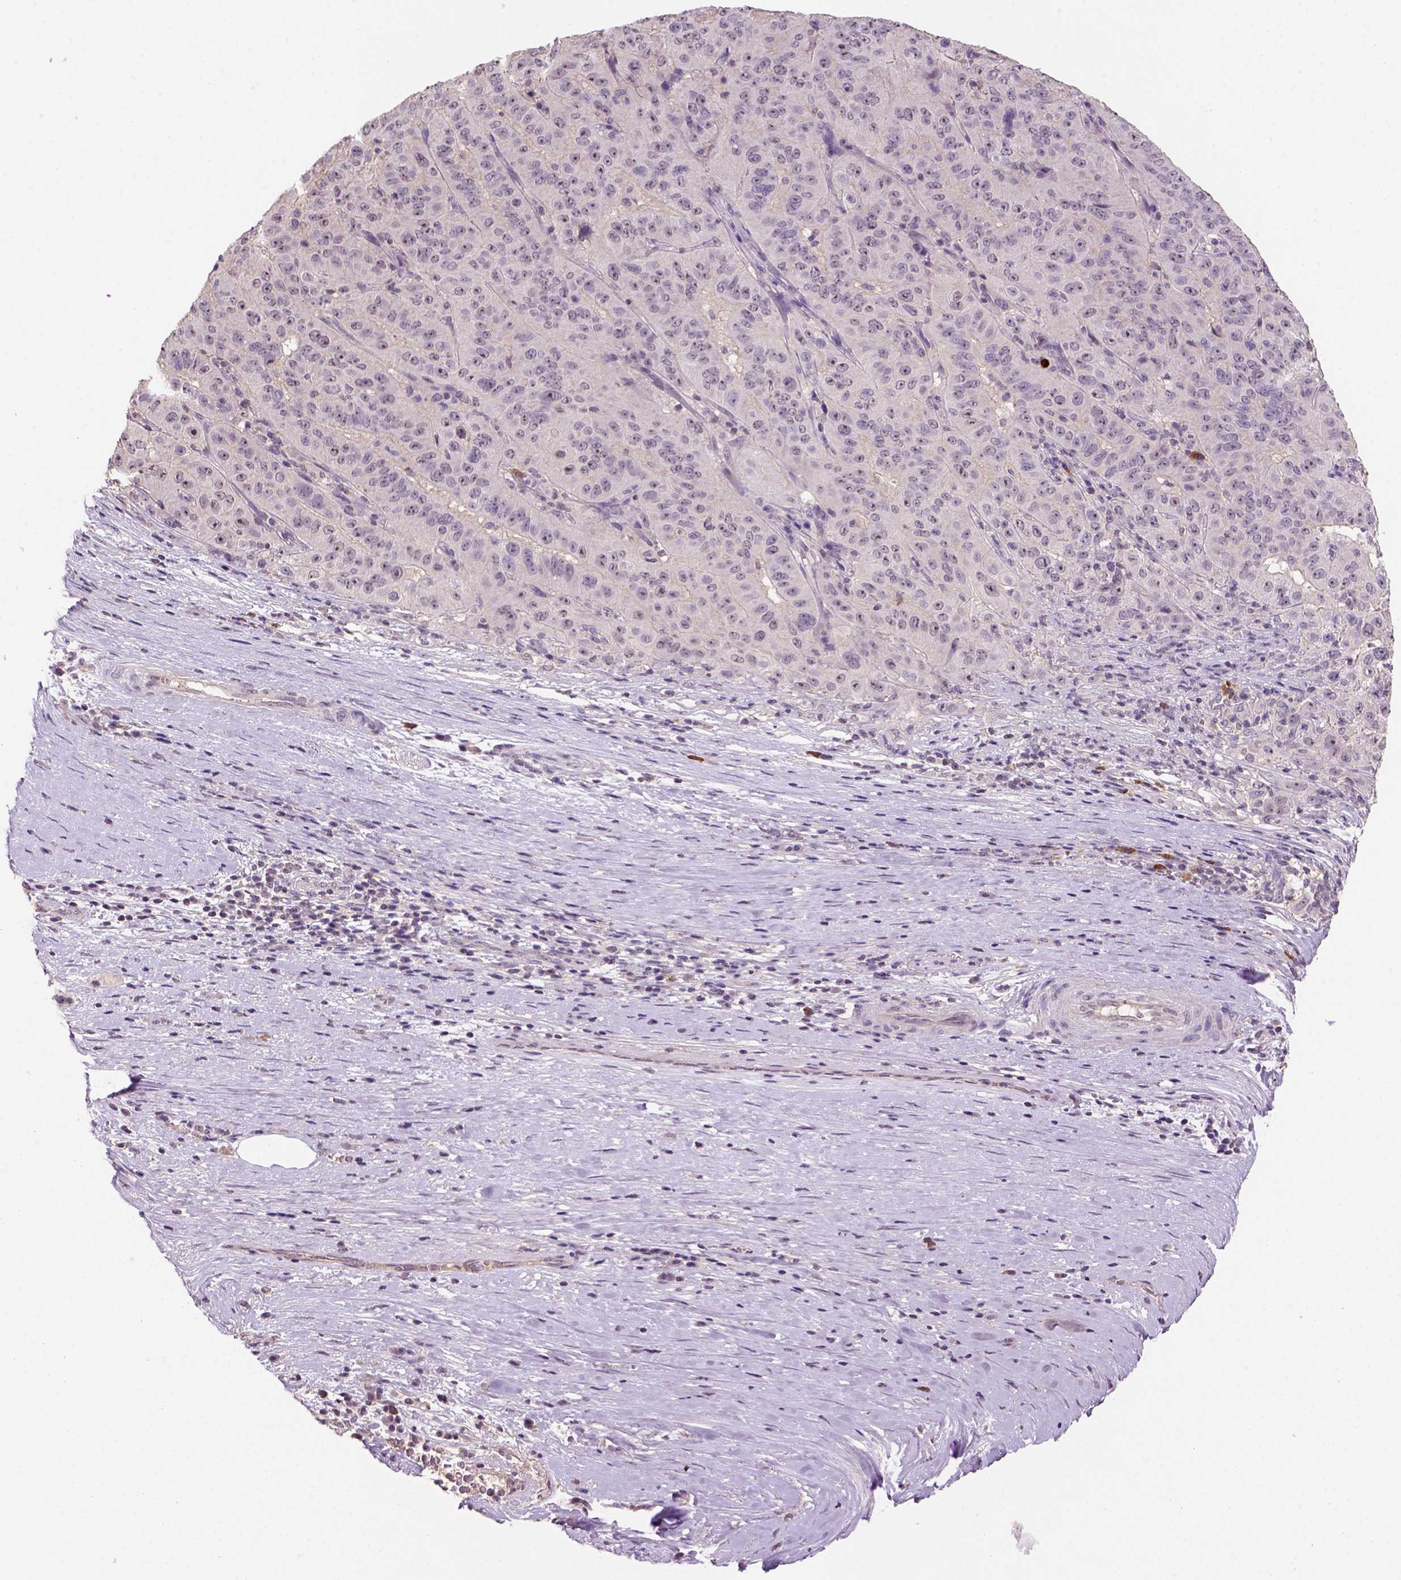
{"staining": {"intensity": "weak", "quantity": ">75%", "location": "cytoplasmic/membranous,nuclear"}, "tissue": "pancreatic cancer", "cell_type": "Tumor cells", "image_type": "cancer", "snomed": [{"axis": "morphology", "description": "Adenocarcinoma, NOS"}, {"axis": "topography", "description": "Pancreas"}], "caption": "The photomicrograph reveals immunohistochemical staining of pancreatic cancer (adenocarcinoma). There is weak cytoplasmic/membranous and nuclear positivity is appreciated in about >75% of tumor cells.", "gene": "SCML4", "patient": {"sex": "male", "age": 63}}